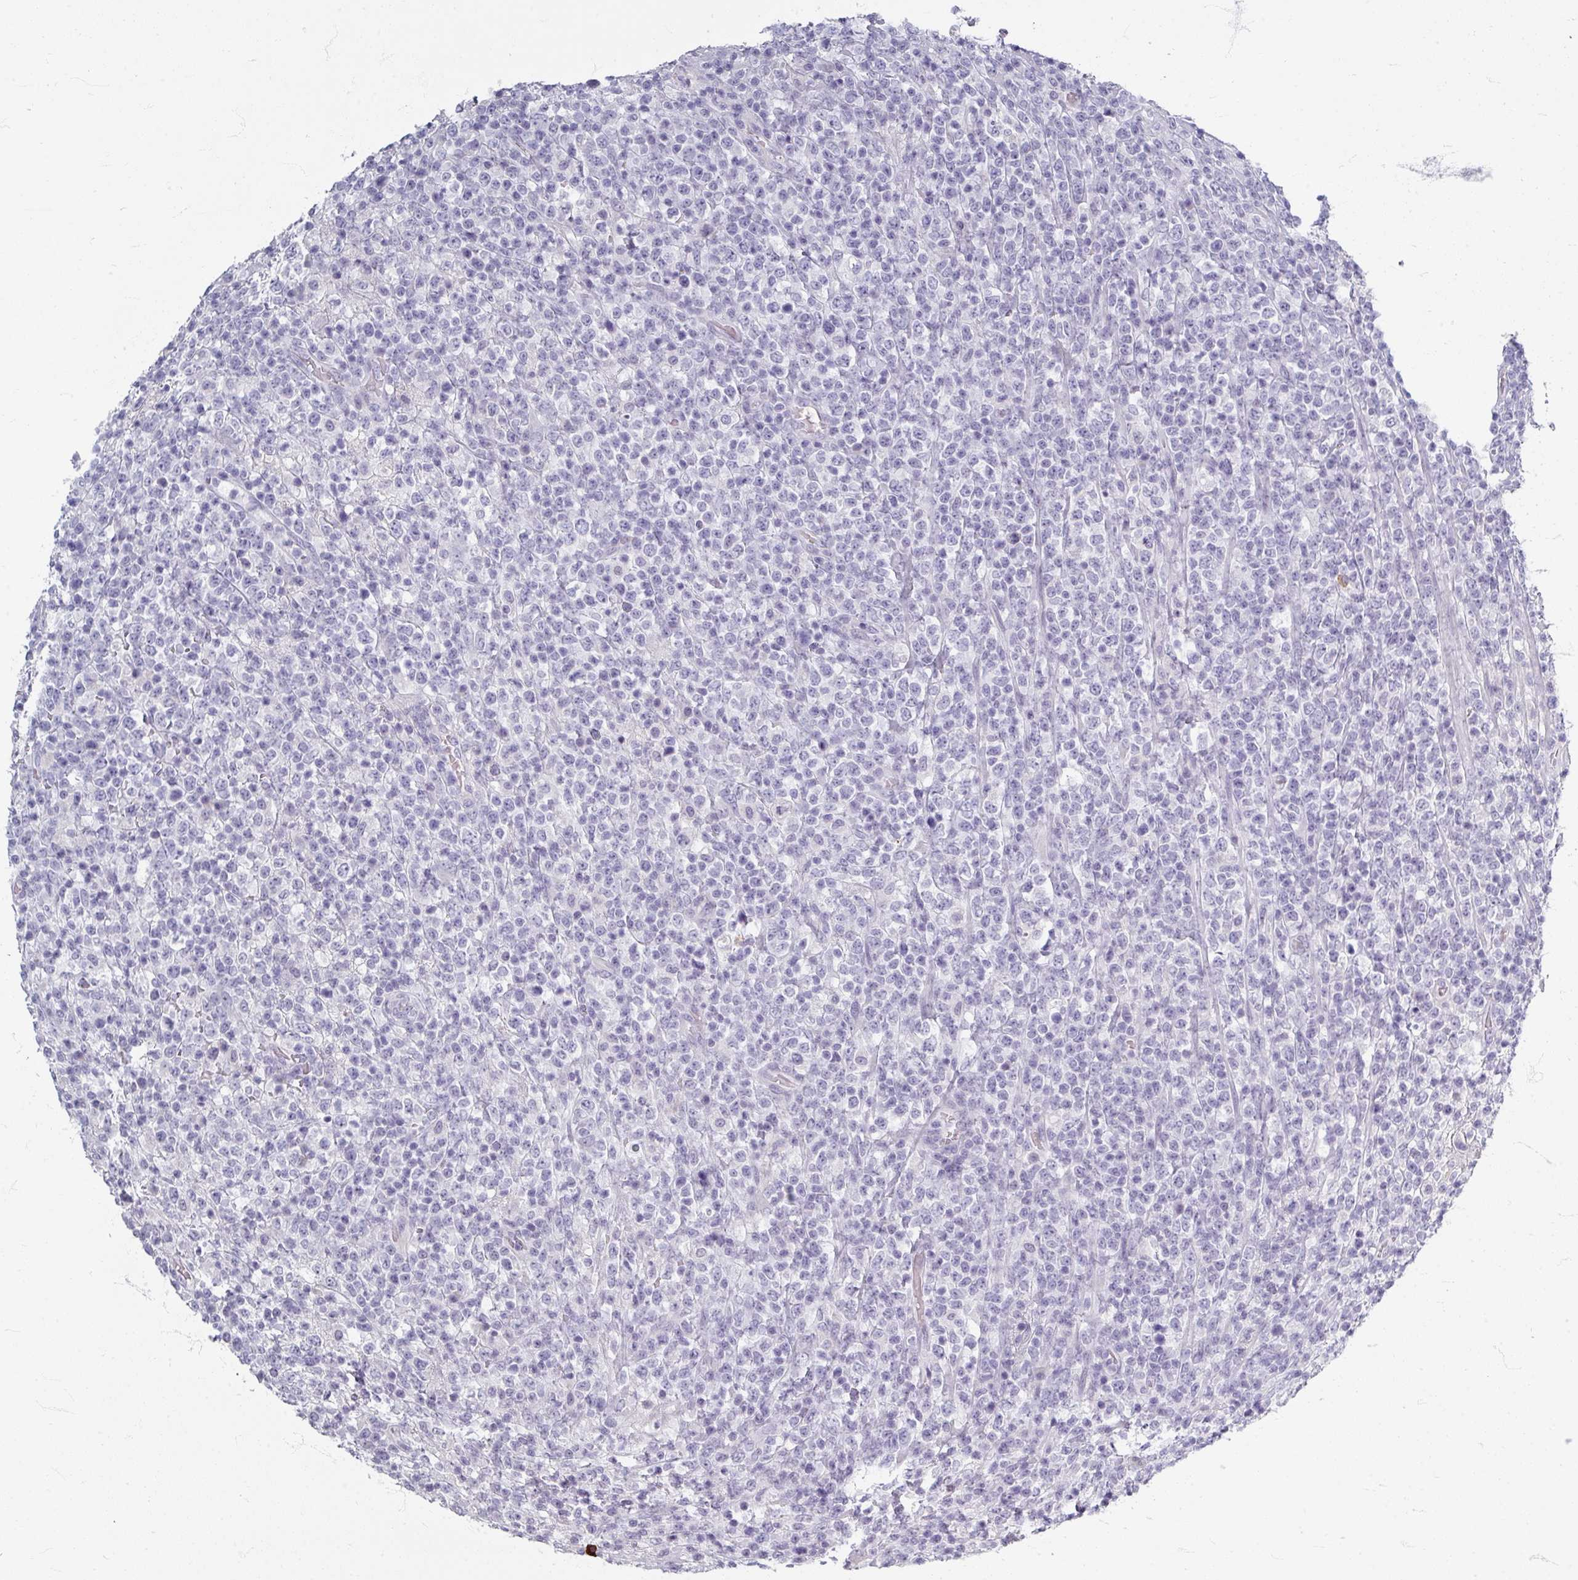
{"staining": {"intensity": "negative", "quantity": "none", "location": "none"}, "tissue": "lymphoma", "cell_type": "Tumor cells", "image_type": "cancer", "snomed": [{"axis": "morphology", "description": "Malignant lymphoma, non-Hodgkin's type, High grade"}, {"axis": "topography", "description": "Colon"}], "caption": "DAB immunohistochemical staining of high-grade malignant lymphoma, non-Hodgkin's type demonstrates no significant positivity in tumor cells. Nuclei are stained in blue.", "gene": "ZNF878", "patient": {"sex": "female", "age": 53}}